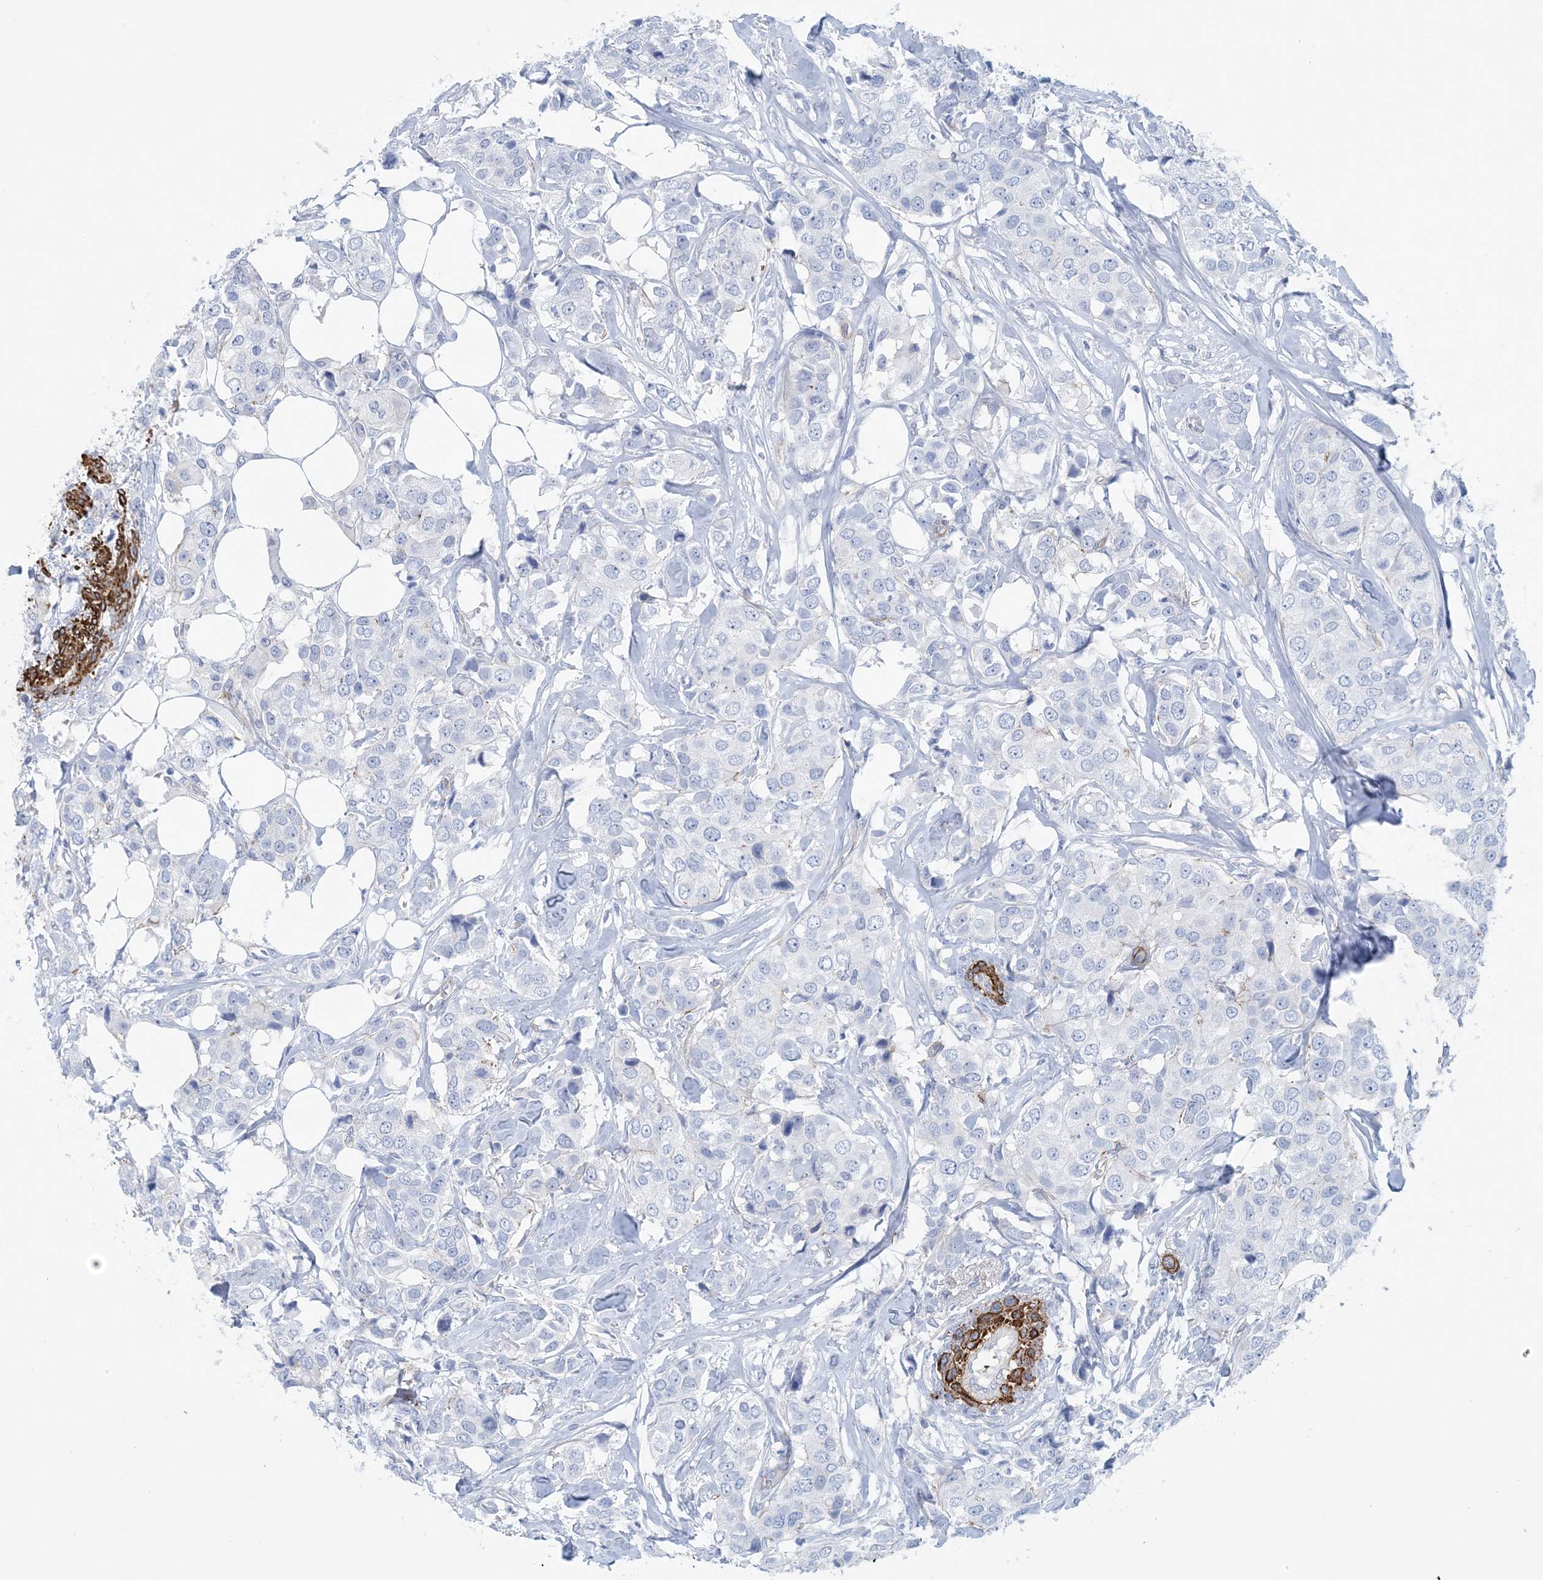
{"staining": {"intensity": "moderate", "quantity": "<25%", "location": "cytoplasmic/membranous"}, "tissue": "breast cancer", "cell_type": "Tumor cells", "image_type": "cancer", "snomed": [{"axis": "morphology", "description": "Duct carcinoma"}, {"axis": "topography", "description": "Breast"}], "caption": "Moderate cytoplasmic/membranous staining is identified in about <25% of tumor cells in infiltrating ductal carcinoma (breast).", "gene": "SHANK1", "patient": {"sex": "female", "age": 80}}